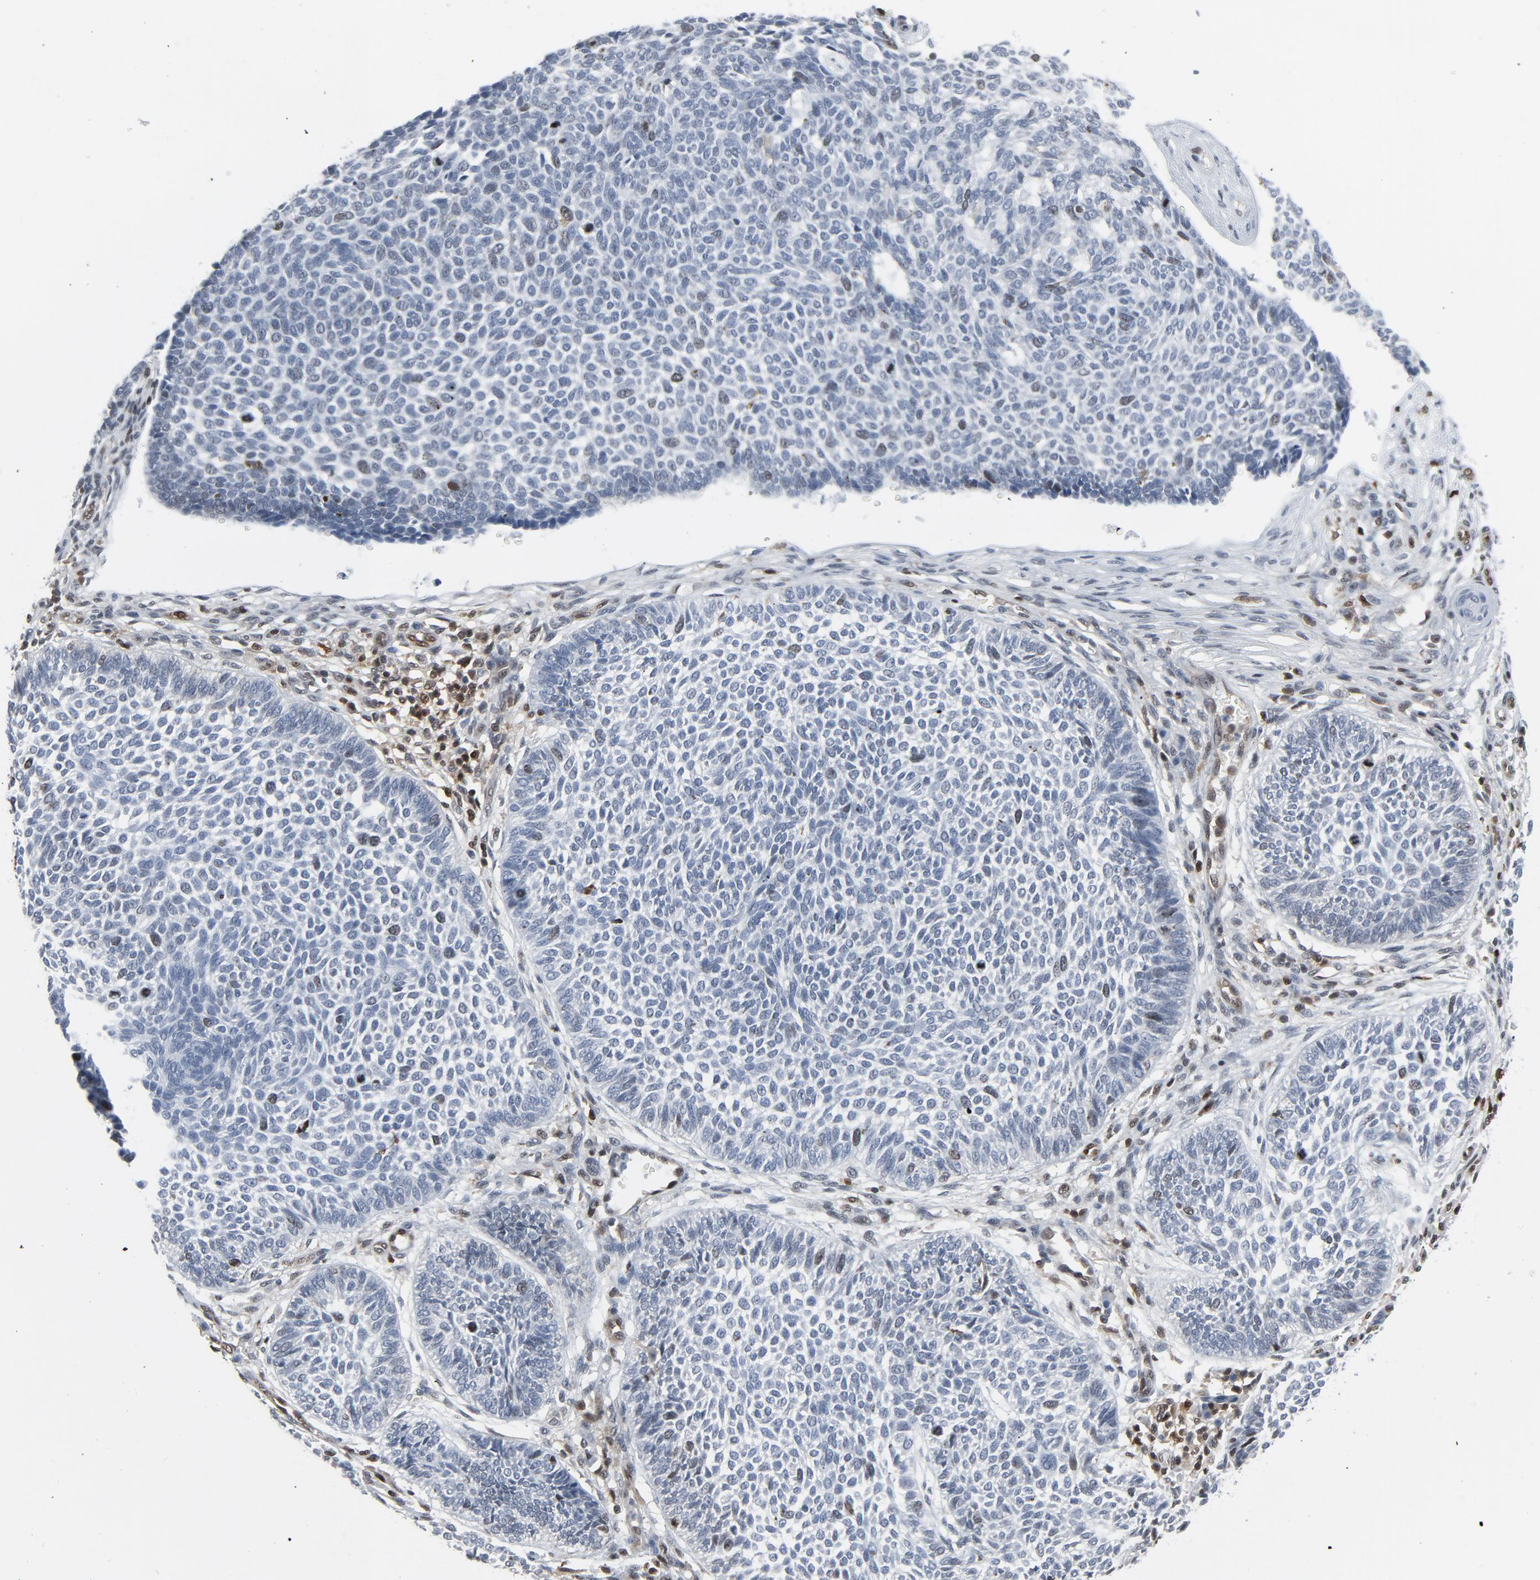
{"staining": {"intensity": "negative", "quantity": "none", "location": "none"}, "tissue": "skin cancer", "cell_type": "Tumor cells", "image_type": "cancer", "snomed": [{"axis": "morphology", "description": "Normal tissue, NOS"}, {"axis": "morphology", "description": "Basal cell carcinoma"}, {"axis": "topography", "description": "Skin"}], "caption": "A micrograph of skin cancer stained for a protein shows no brown staining in tumor cells.", "gene": "STAT5A", "patient": {"sex": "male", "age": 87}}